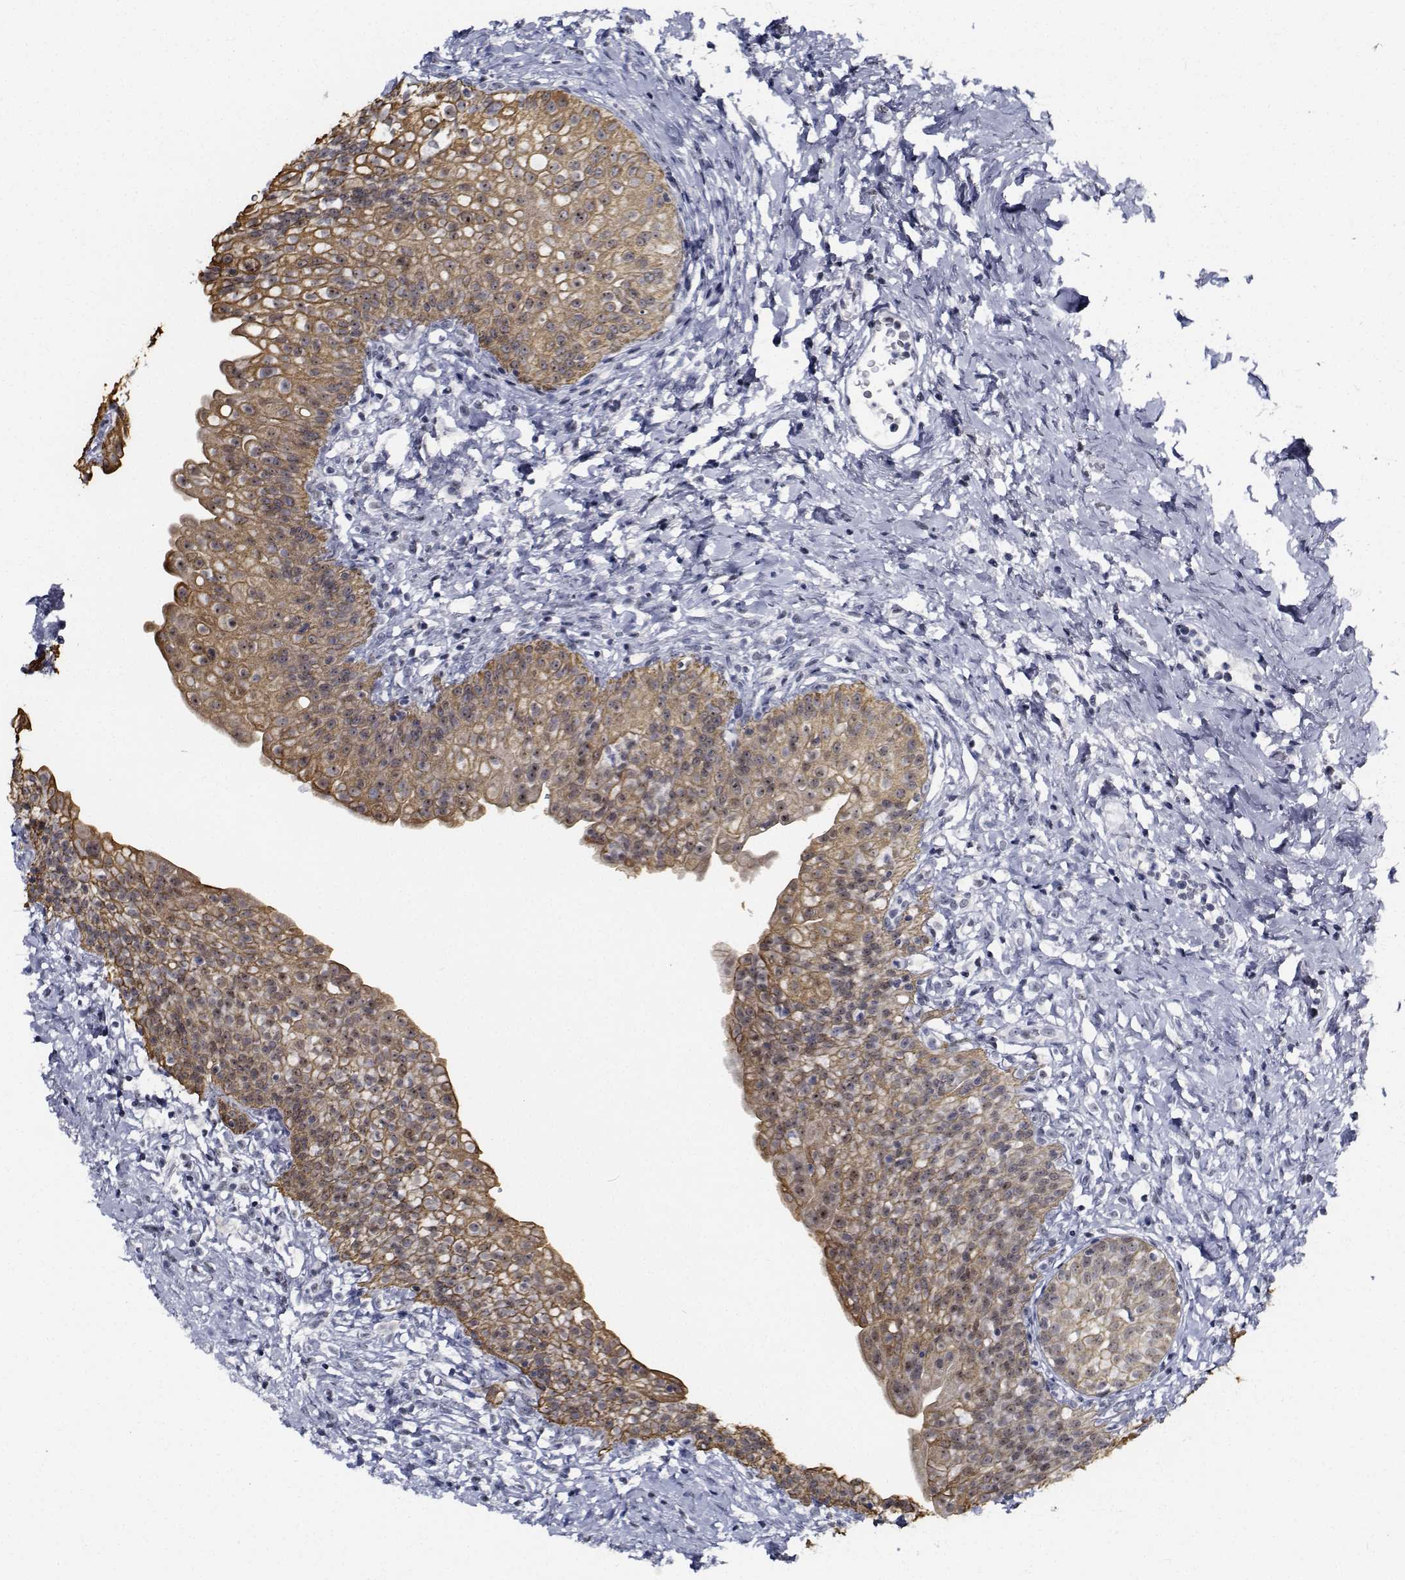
{"staining": {"intensity": "moderate", "quantity": ">75%", "location": "cytoplasmic/membranous,nuclear"}, "tissue": "urinary bladder", "cell_type": "Urothelial cells", "image_type": "normal", "snomed": [{"axis": "morphology", "description": "Normal tissue, NOS"}, {"axis": "topography", "description": "Urinary bladder"}], "caption": "Urinary bladder stained for a protein reveals moderate cytoplasmic/membranous,nuclear positivity in urothelial cells. (brown staining indicates protein expression, while blue staining denotes nuclei).", "gene": "NVL", "patient": {"sex": "male", "age": 76}}